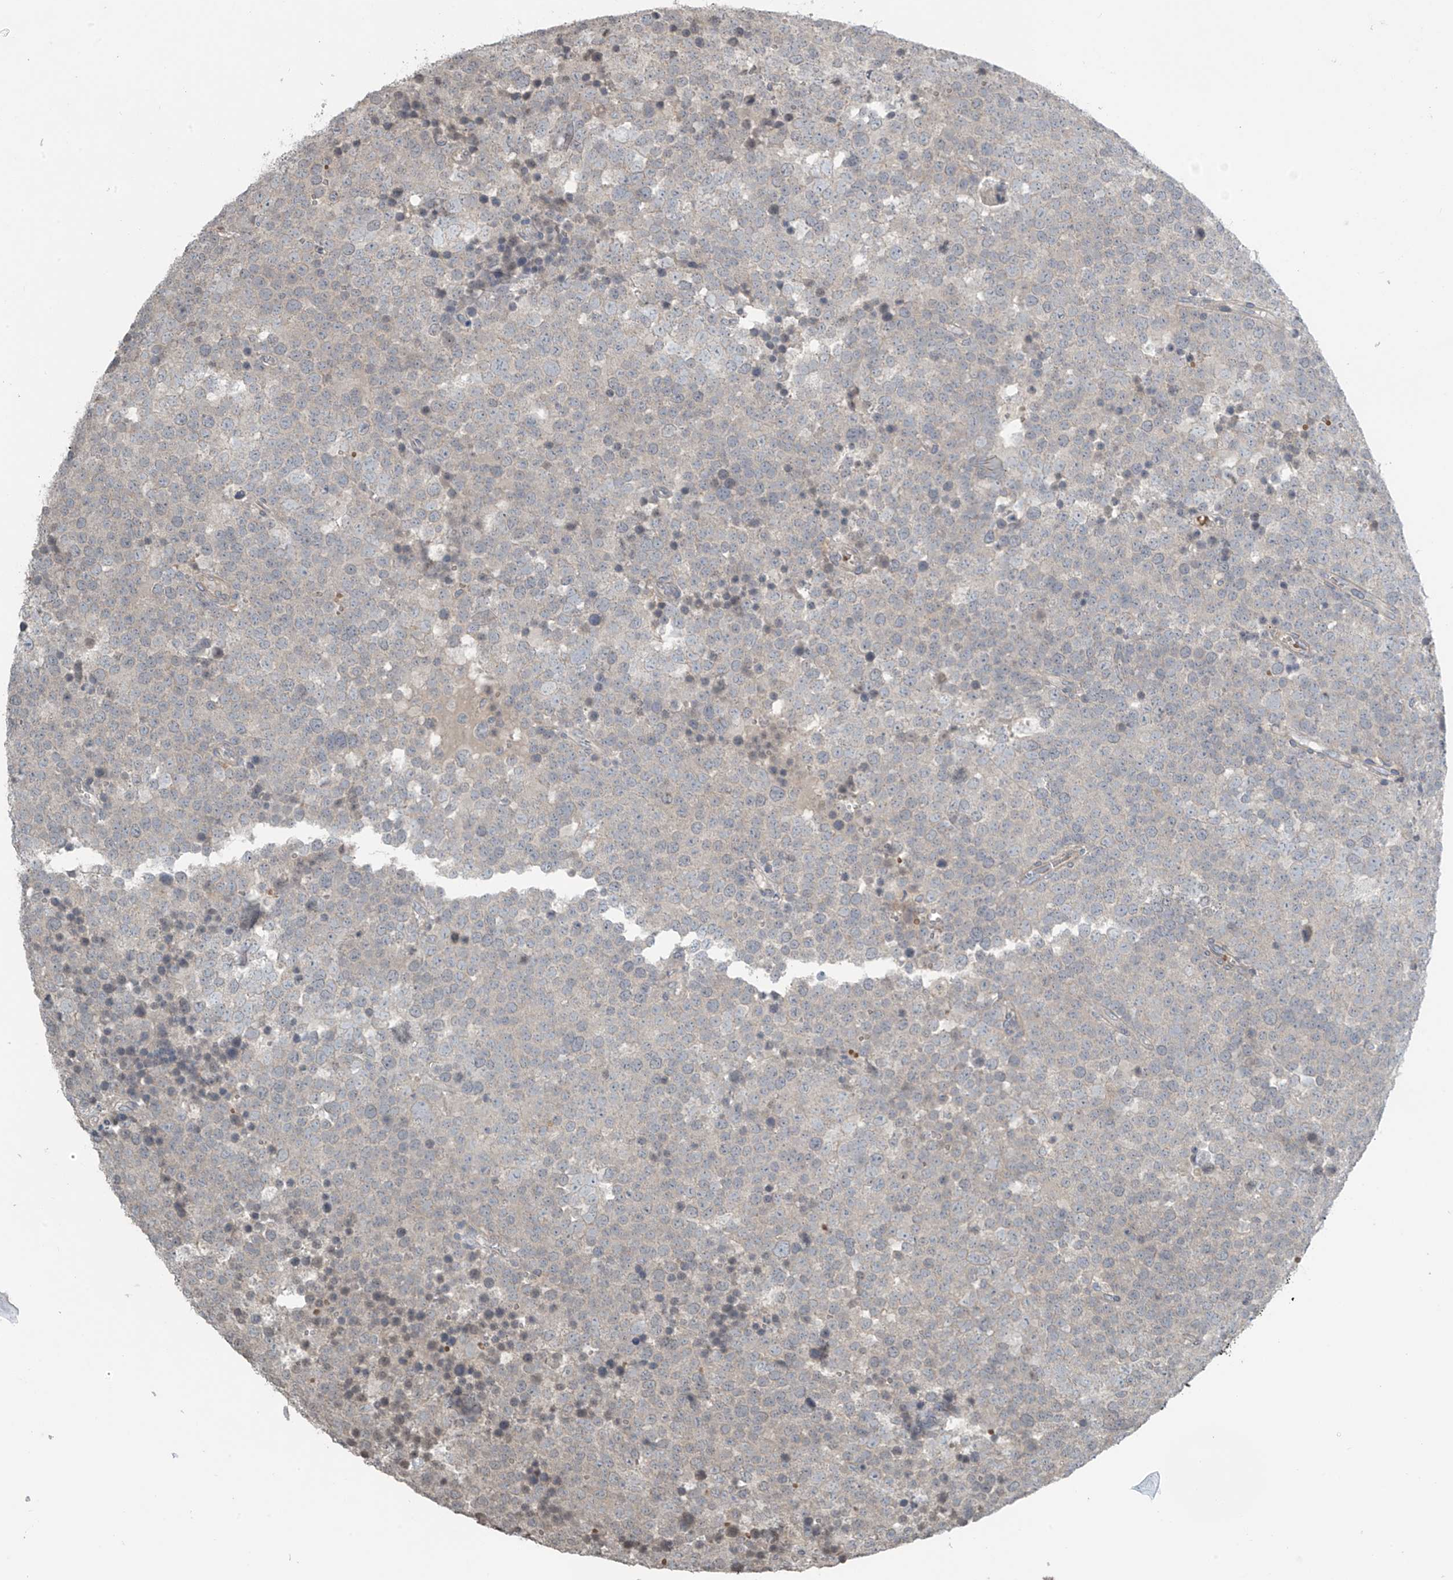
{"staining": {"intensity": "negative", "quantity": "none", "location": "none"}, "tissue": "testis cancer", "cell_type": "Tumor cells", "image_type": "cancer", "snomed": [{"axis": "morphology", "description": "Seminoma, NOS"}, {"axis": "topography", "description": "Testis"}], "caption": "A photomicrograph of seminoma (testis) stained for a protein reveals no brown staining in tumor cells. (DAB immunohistochemistry (IHC) visualized using brightfield microscopy, high magnification).", "gene": "HOXA11", "patient": {"sex": "male", "age": 71}}